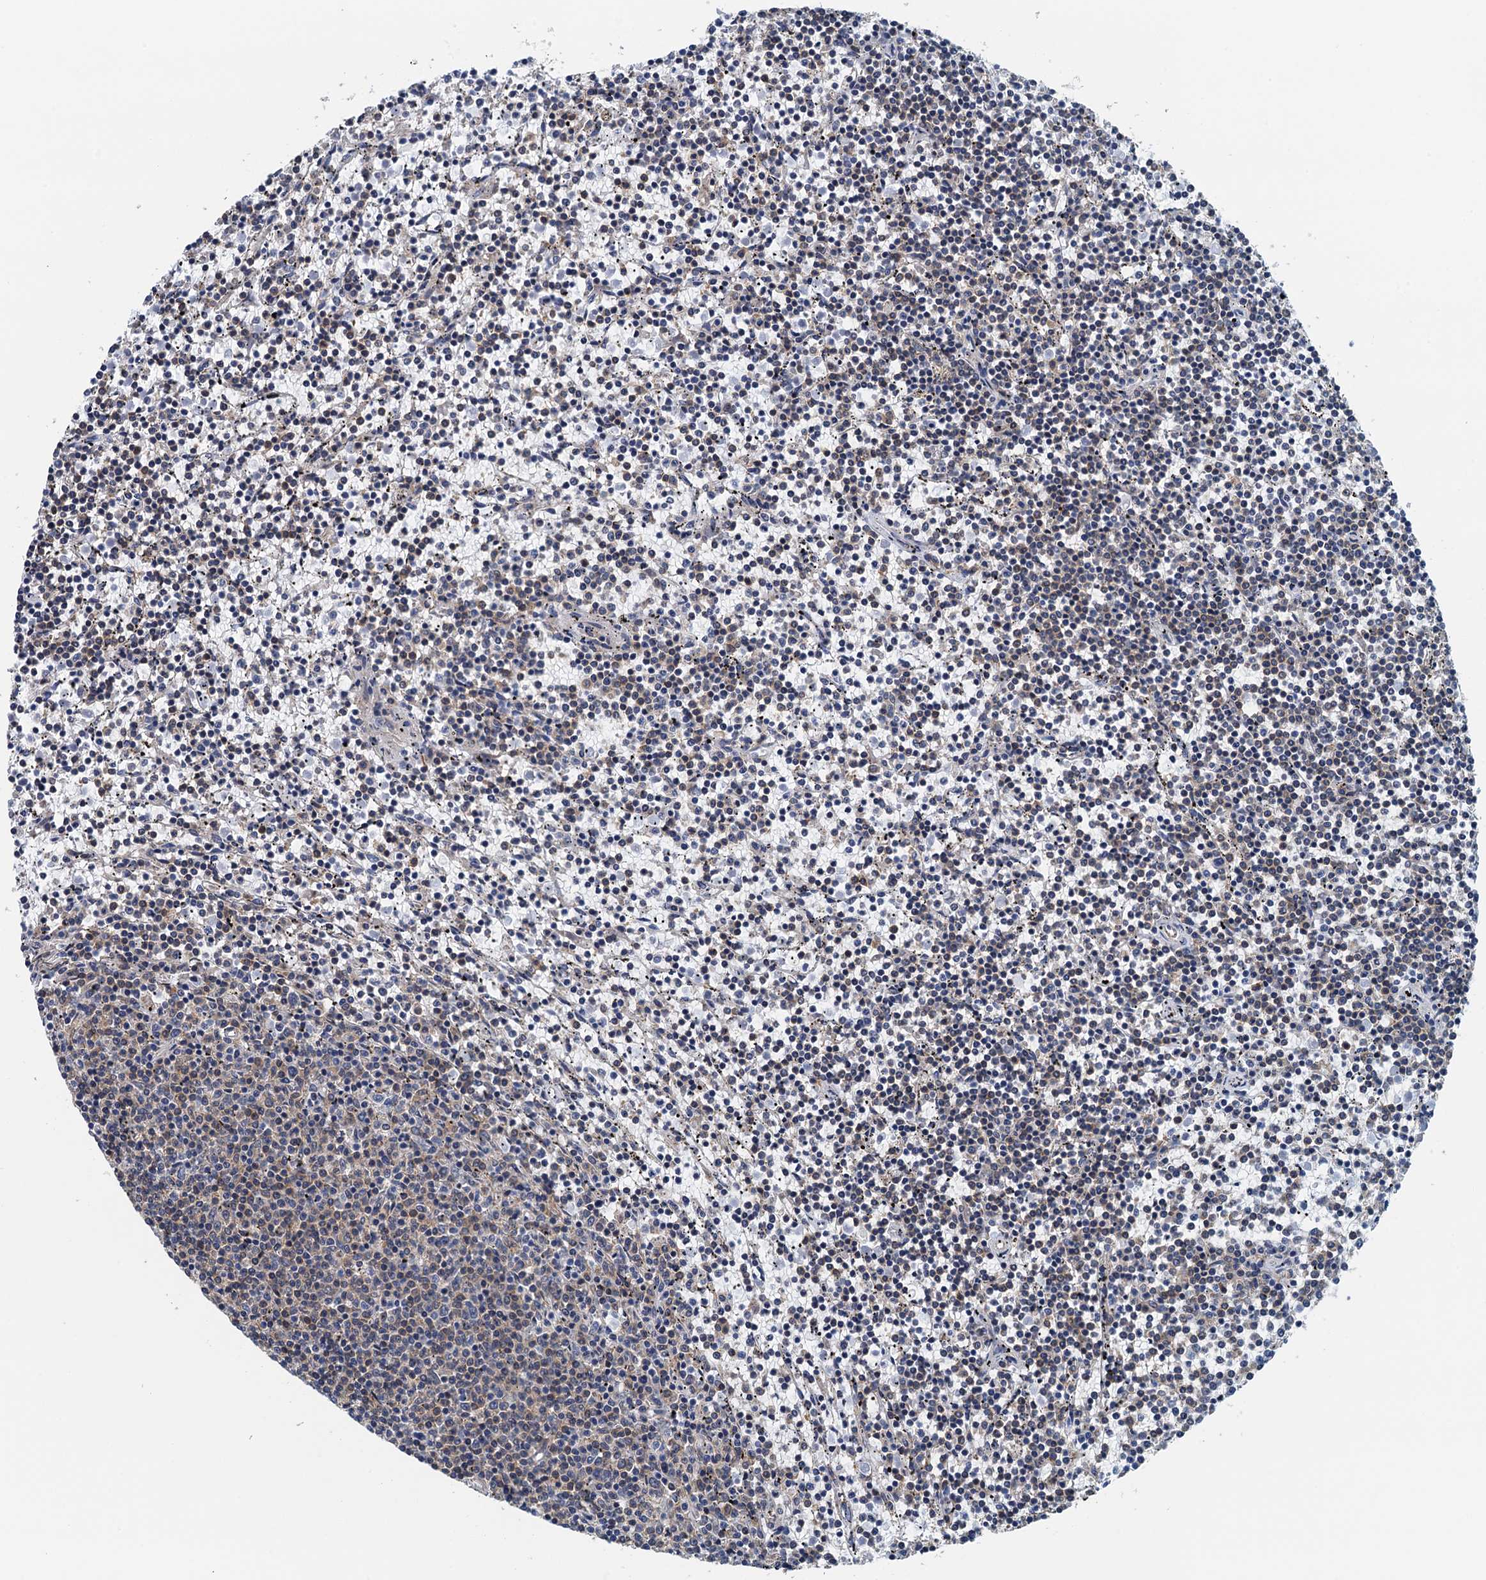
{"staining": {"intensity": "negative", "quantity": "none", "location": "none"}, "tissue": "lymphoma", "cell_type": "Tumor cells", "image_type": "cancer", "snomed": [{"axis": "morphology", "description": "Malignant lymphoma, non-Hodgkin's type, Low grade"}, {"axis": "topography", "description": "Spleen"}], "caption": "There is no significant staining in tumor cells of lymphoma.", "gene": "PPP1R14D", "patient": {"sex": "female", "age": 50}}